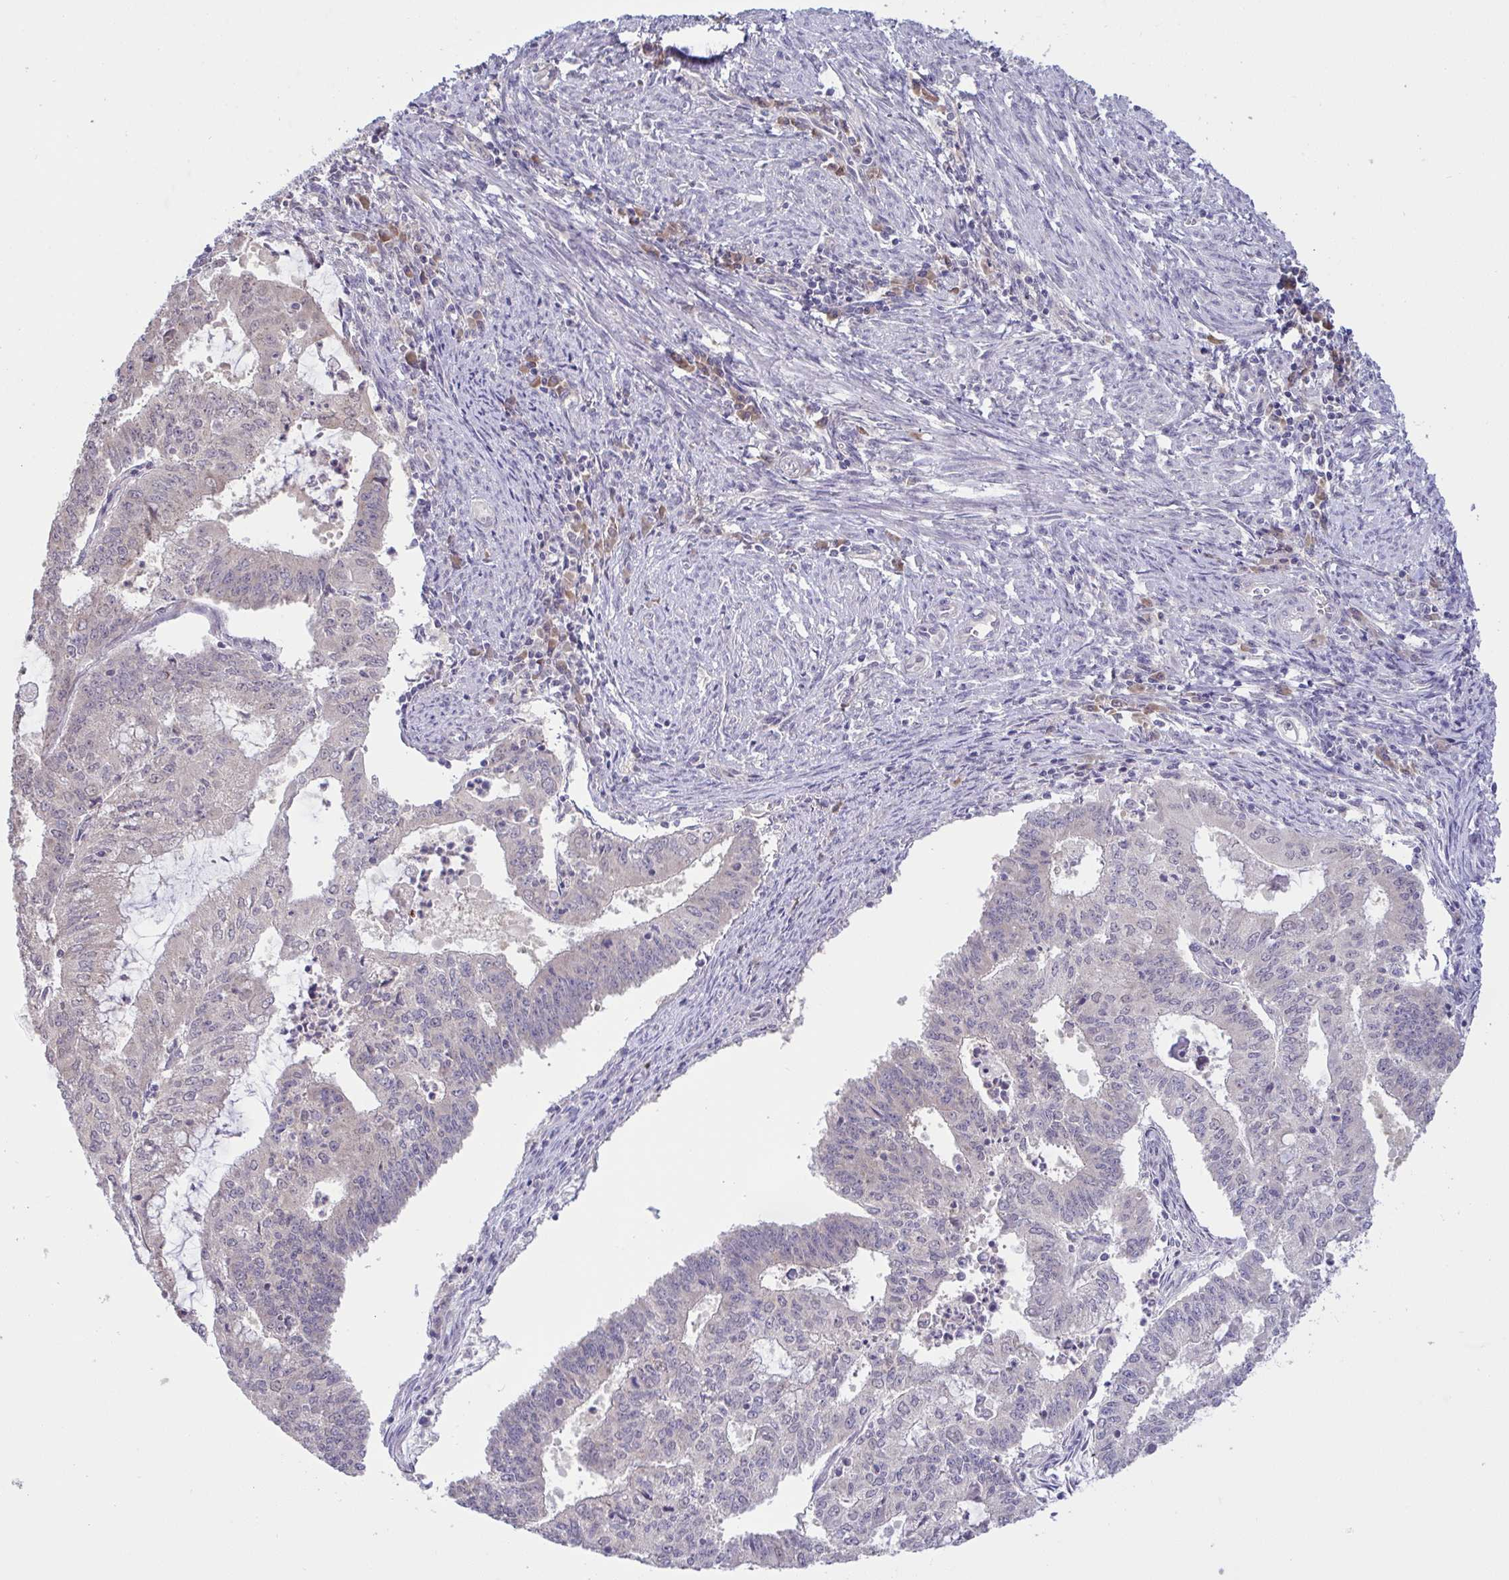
{"staining": {"intensity": "negative", "quantity": "none", "location": "none"}, "tissue": "endometrial cancer", "cell_type": "Tumor cells", "image_type": "cancer", "snomed": [{"axis": "morphology", "description": "Adenocarcinoma, NOS"}, {"axis": "topography", "description": "Endometrium"}], "caption": "The histopathology image demonstrates no significant expression in tumor cells of endometrial cancer (adenocarcinoma).", "gene": "TMEM41A", "patient": {"sex": "female", "age": 61}}